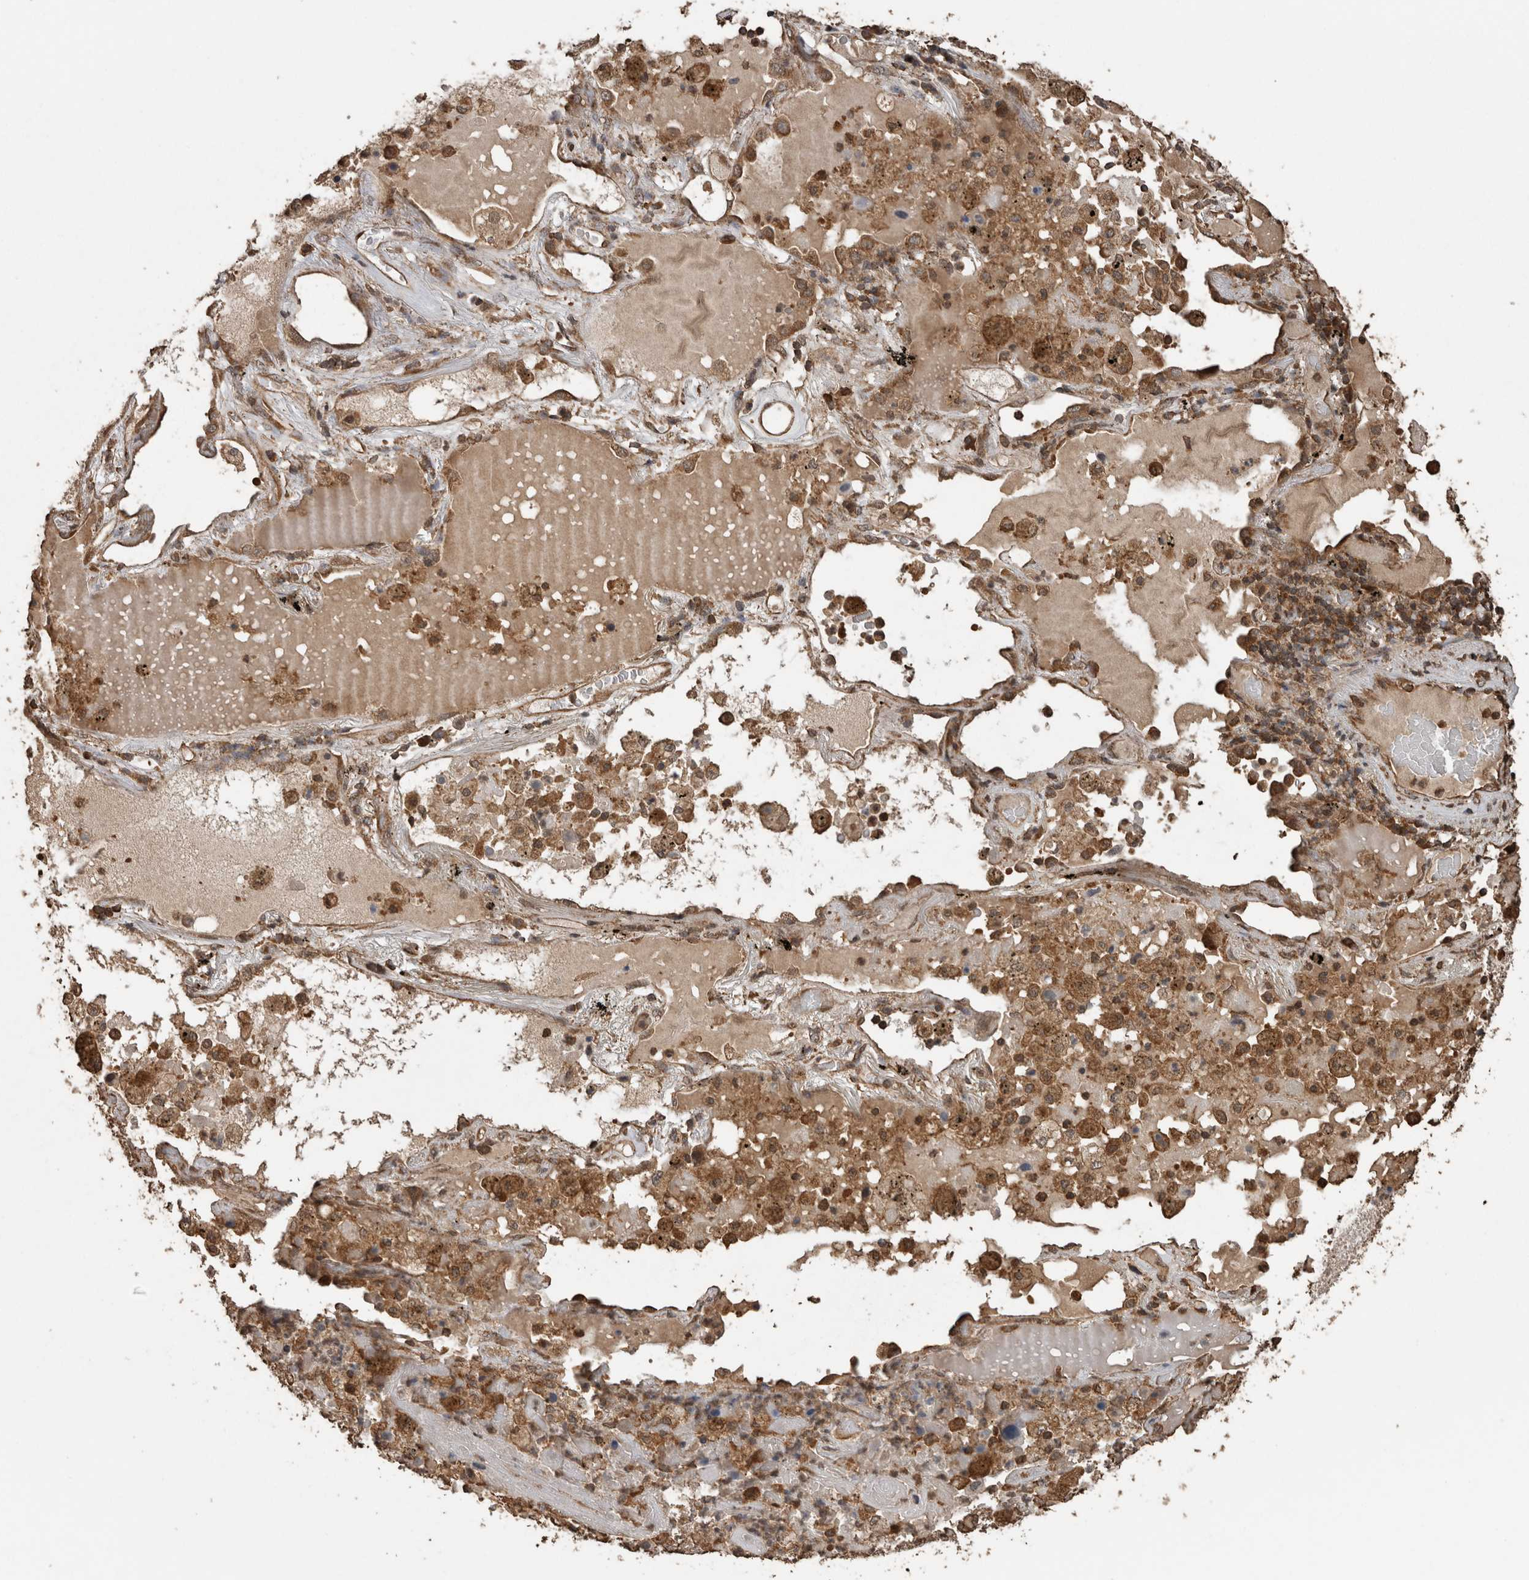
{"staining": {"intensity": "moderate", "quantity": ">75%", "location": "cytoplasmic/membranous"}, "tissue": "lung cancer", "cell_type": "Tumor cells", "image_type": "cancer", "snomed": [{"axis": "morphology", "description": "Squamous cell carcinoma, NOS"}, {"axis": "topography", "description": "Lung"}], "caption": "Immunohistochemistry (IHC) histopathology image of neoplastic tissue: human squamous cell carcinoma (lung) stained using immunohistochemistry (IHC) exhibits medium levels of moderate protein expression localized specifically in the cytoplasmic/membranous of tumor cells, appearing as a cytoplasmic/membranous brown color.", "gene": "PINK1", "patient": {"sex": "male", "age": 57}}